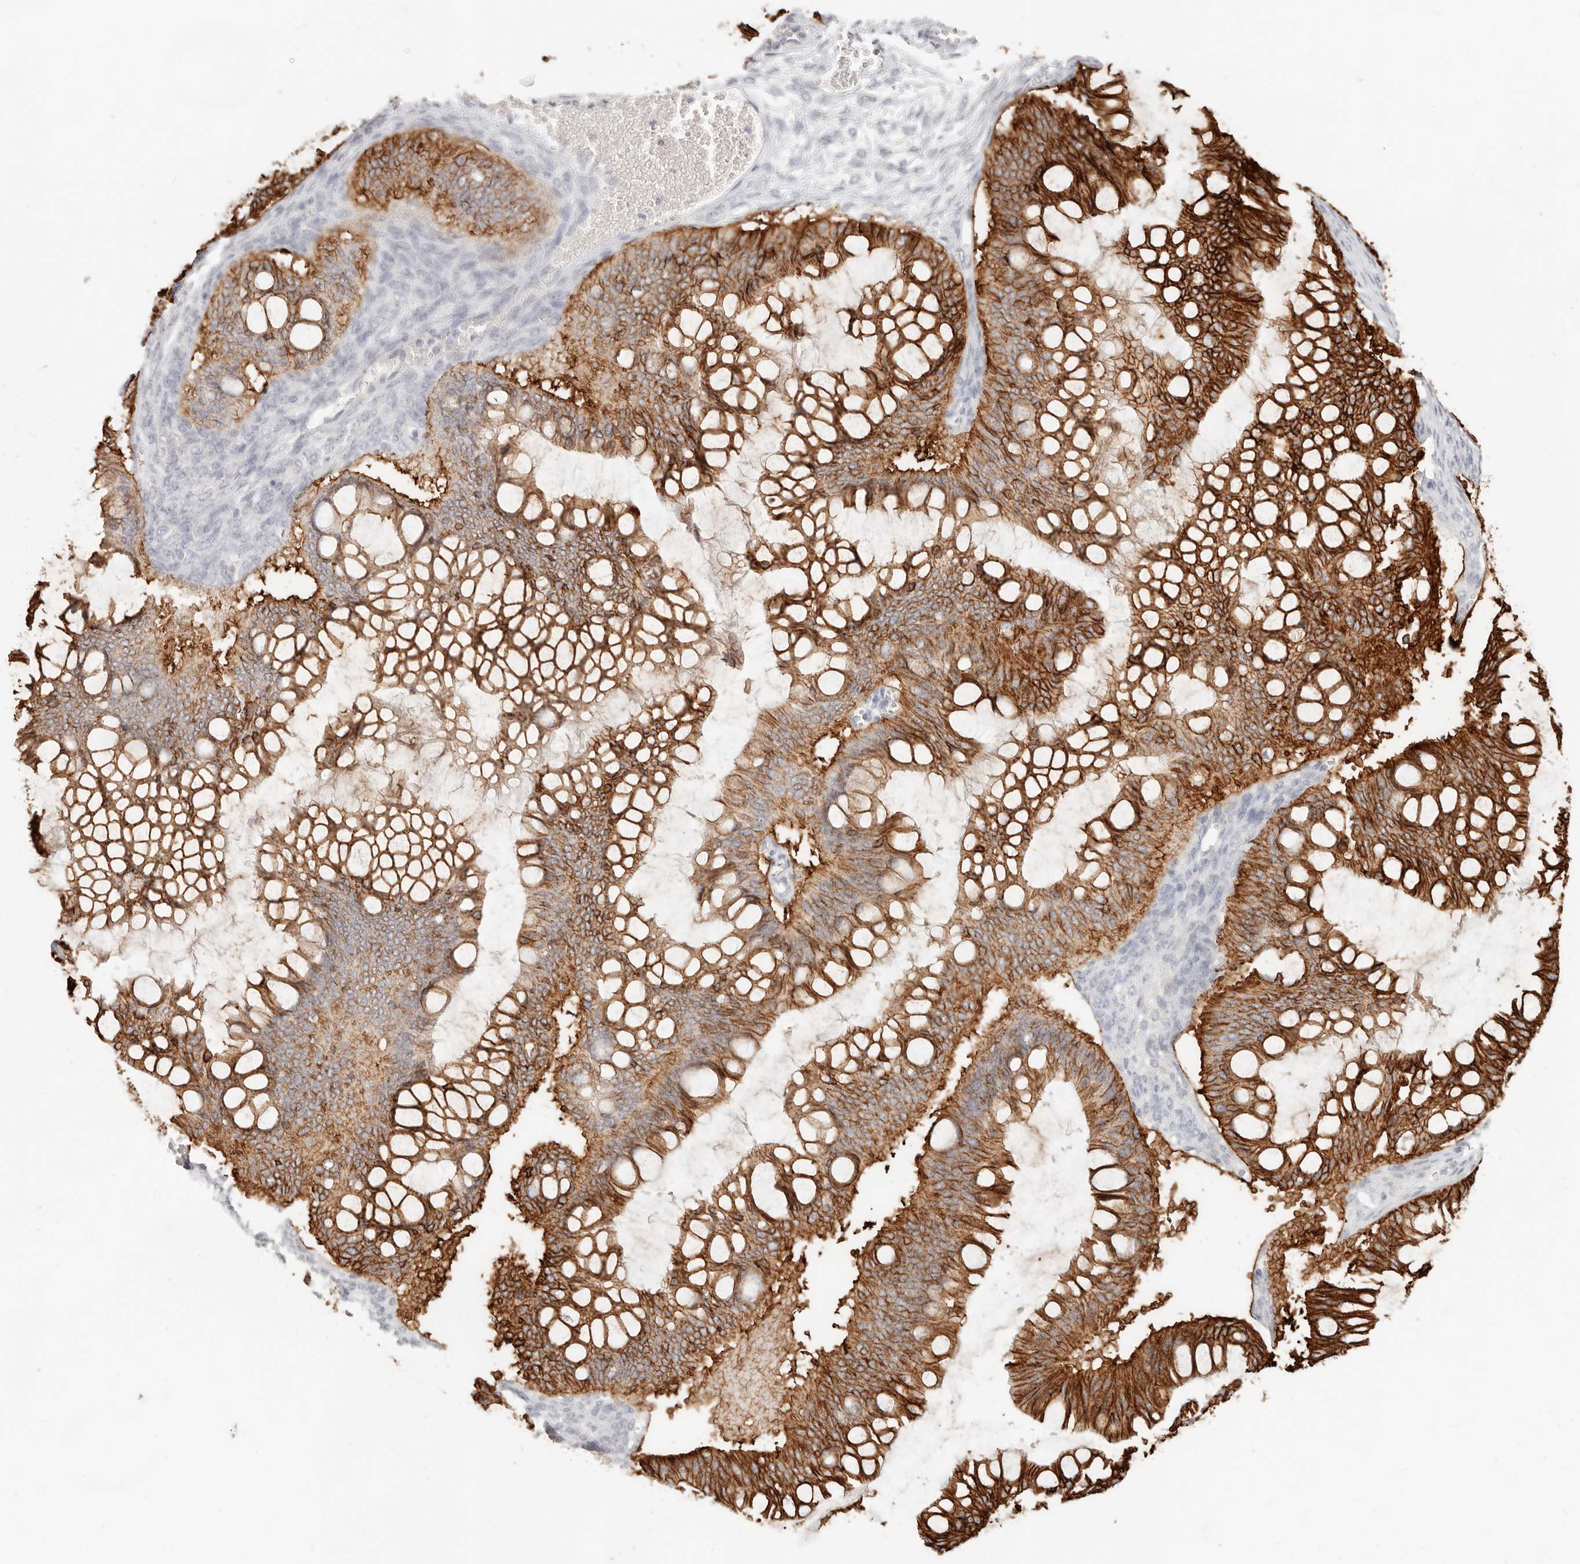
{"staining": {"intensity": "strong", "quantity": ">75%", "location": "cytoplasmic/membranous"}, "tissue": "ovarian cancer", "cell_type": "Tumor cells", "image_type": "cancer", "snomed": [{"axis": "morphology", "description": "Cystadenocarcinoma, mucinous, NOS"}, {"axis": "topography", "description": "Ovary"}], "caption": "Immunohistochemical staining of human mucinous cystadenocarcinoma (ovarian) shows high levels of strong cytoplasmic/membranous protein expression in approximately >75% of tumor cells. The protein of interest is stained brown, and the nuclei are stained in blue (DAB IHC with brightfield microscopy, high magnification).", "gene": "EPCAM", "patient": {"sex": "female", "age": 73}}